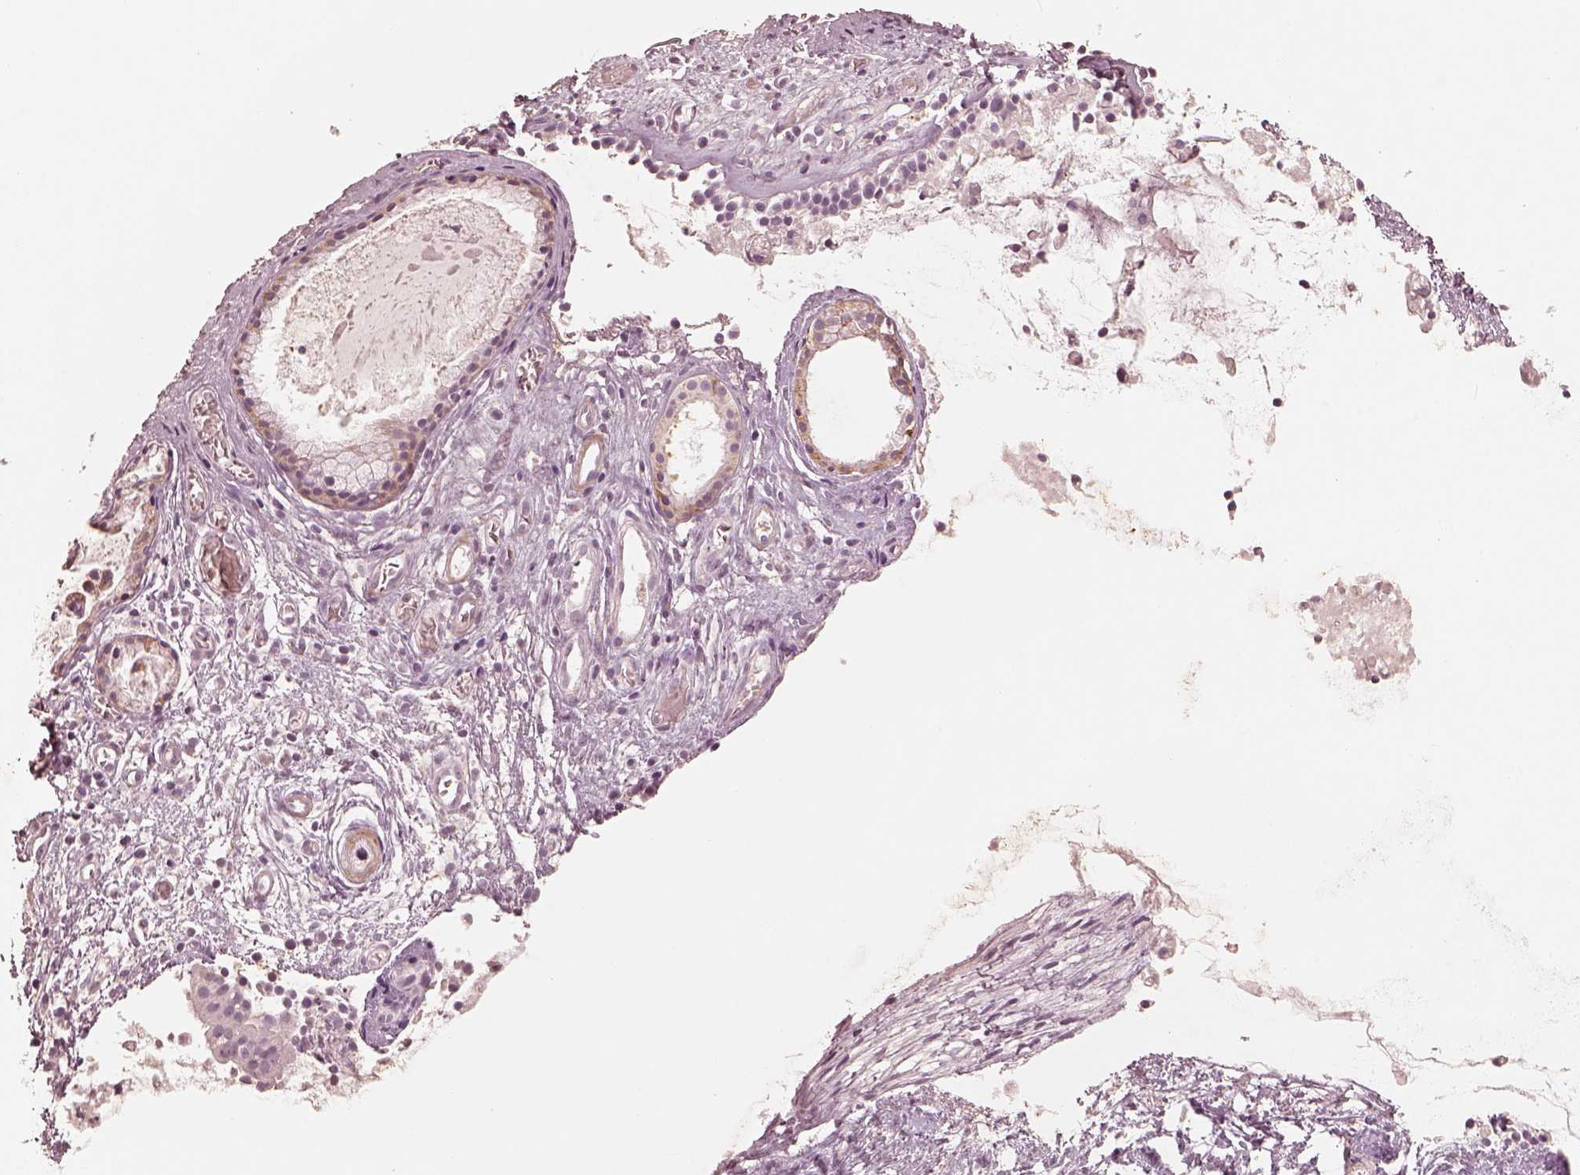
{"staining": {"intensity": "negative", "quantity": "none", "location": "none"}, "tissue": "nasopharynx", "cell_type": "Respiratory epithelial cells", "image_type": "normal", "snomed": [{"axis": "morphology", "description": "Normal tissue, NOS"}, {"axis": "topography", "description": "Nasopharynx"}], "caption": "DAB (3,3'-diaminobenzidine) immunohistochemical staining of unremarkable human nasopharynx exhibits no significant positivity in respiratory epithelial cells.", "gene": "MADCAM1", "patient": {"sex": "male", "age": 31}}